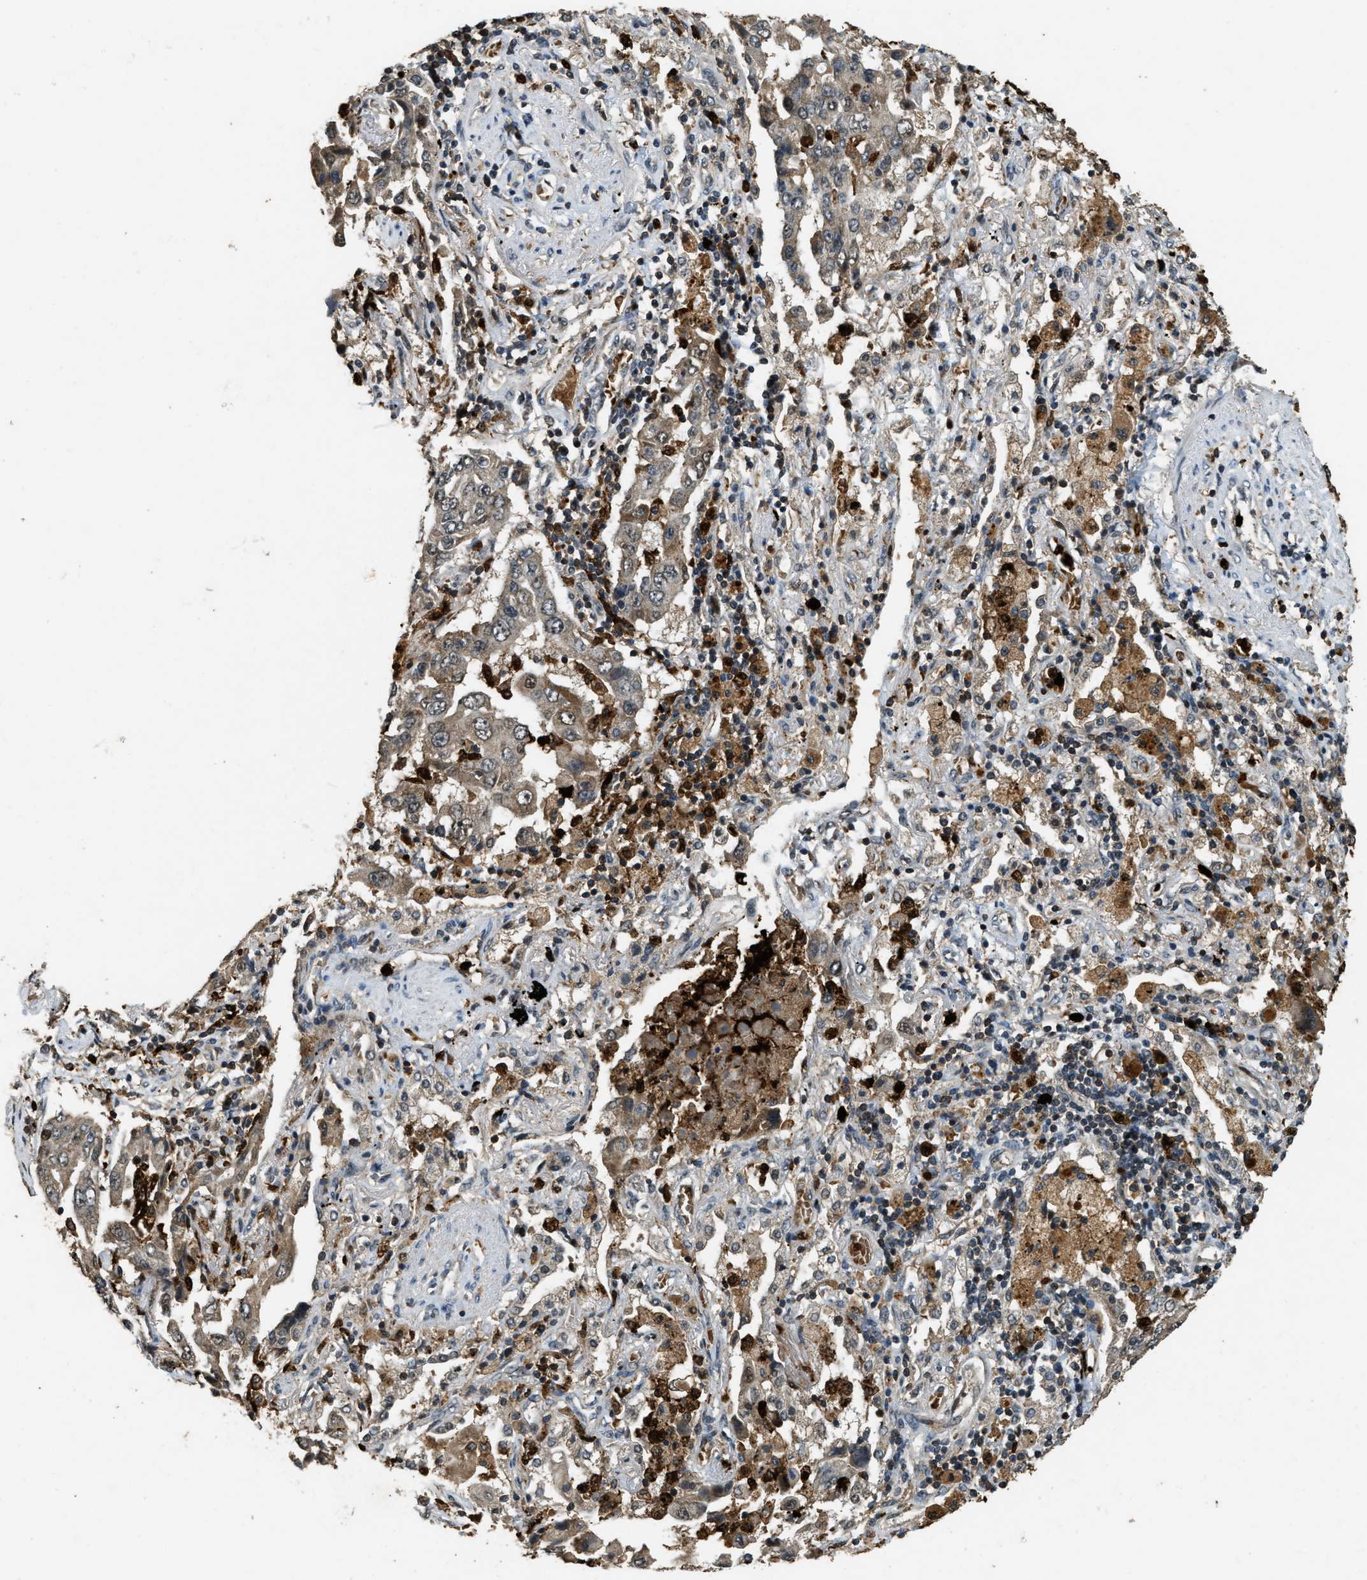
{"staining": {"intensity": "weak", "quantity": ">75%", "location": "cytoplasmic/membranous"}, "tissue": "lung cancer", "cell_type": "Tumor cells", "image_type": "cancer", "snomed": [{"axis": "morphology", "description": "Adenocarcinoma, NOS"}, {"axis": "topography", "description": "Lung"}], "caption": "Adenocarcinoma (lung) tissue reveals weak cytoplasmic/membranous expression in approximately >75% of tumor cells, visualized by immunohistochemistry. (Brightfield microscopy of DAB IHC at high magnification).", "gene": "RNF141", "patient": {"sex": "female", "age": 65}}